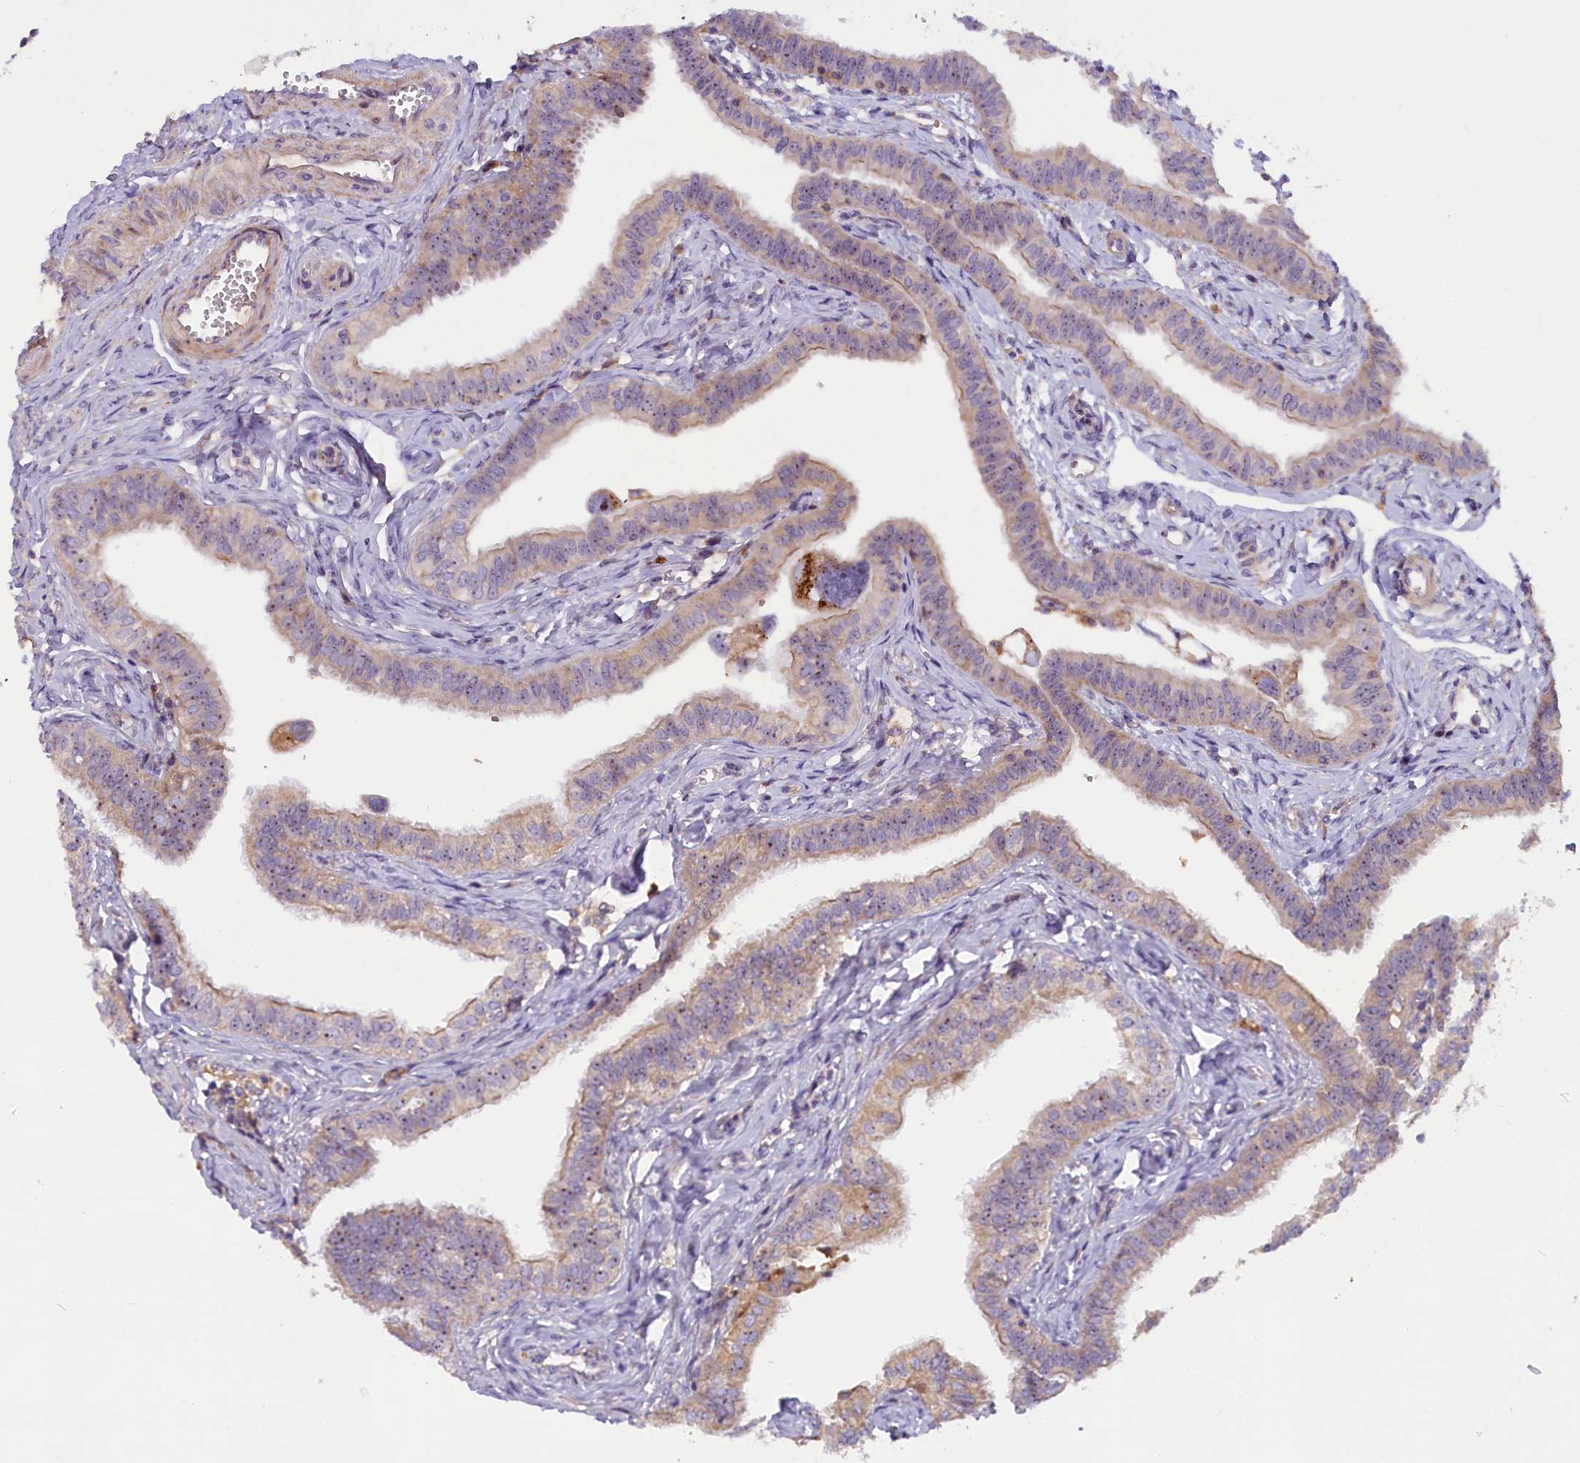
{"staining": {"intensity": "moderate", "quantity": ">75%", "location": "cytoplasmic/membranous,nuclear"}, "tissue": "fallopian tube", "cell_type": "Glandular cells", "image_type": "normal", "snomed": [{"axis": "morphology", "description": "Normal tissue, NOS"}, {"axis": "morphology", "description": "Carcinoma, NOS"}, {"axis": "topography", "description": "Fallopian tube"}, {"axis": "topography", "description": "Ovary"}], "caption": "Fallopian tube stained with a brown dye displays moderate cytoplasmic/membranous,nuclear positive expression in about >75% of glandular cells.", "gene": "FRY", "patient": {"sex": "female", "age": 59}}